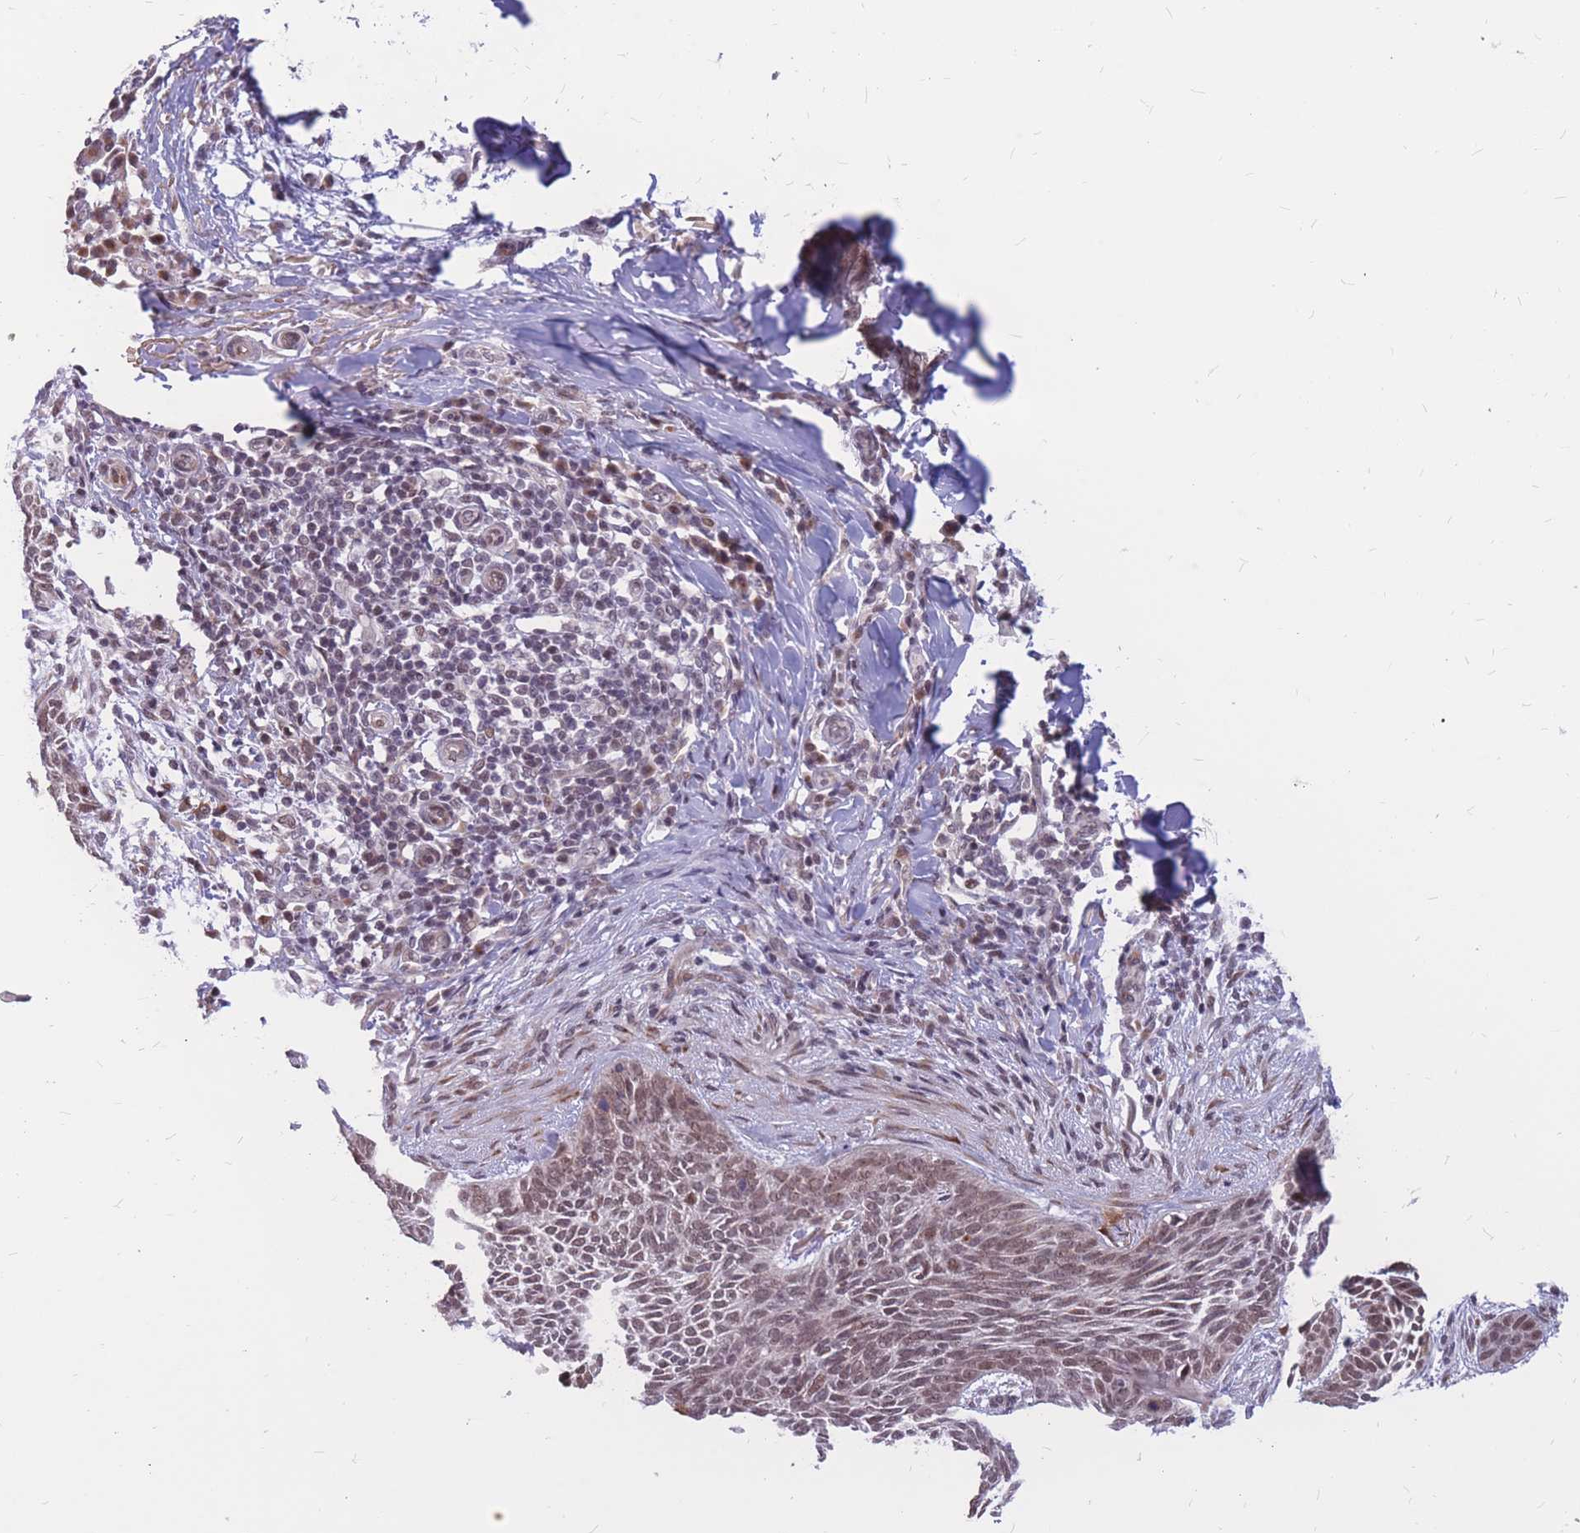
{"staining": {"intensity": "weak", "quantity": ">75%", "location": "nuclear"}, "tissue": "skin cancer", "cell_type": "Tumor cells", "image_type": "cancer", "snomed": [{"axis": "morphology", "description": "Basal cell carcinoma"}, {"axis": "topography", "description": "Skin"}], "caption": "Brown immunohistochemical staining in skin basal cell carcinoma displays weak nuclear positivity in about >75% of tumor cells.", "gene": "ADD2", "patient": {"sex": "male", "age": 85}}